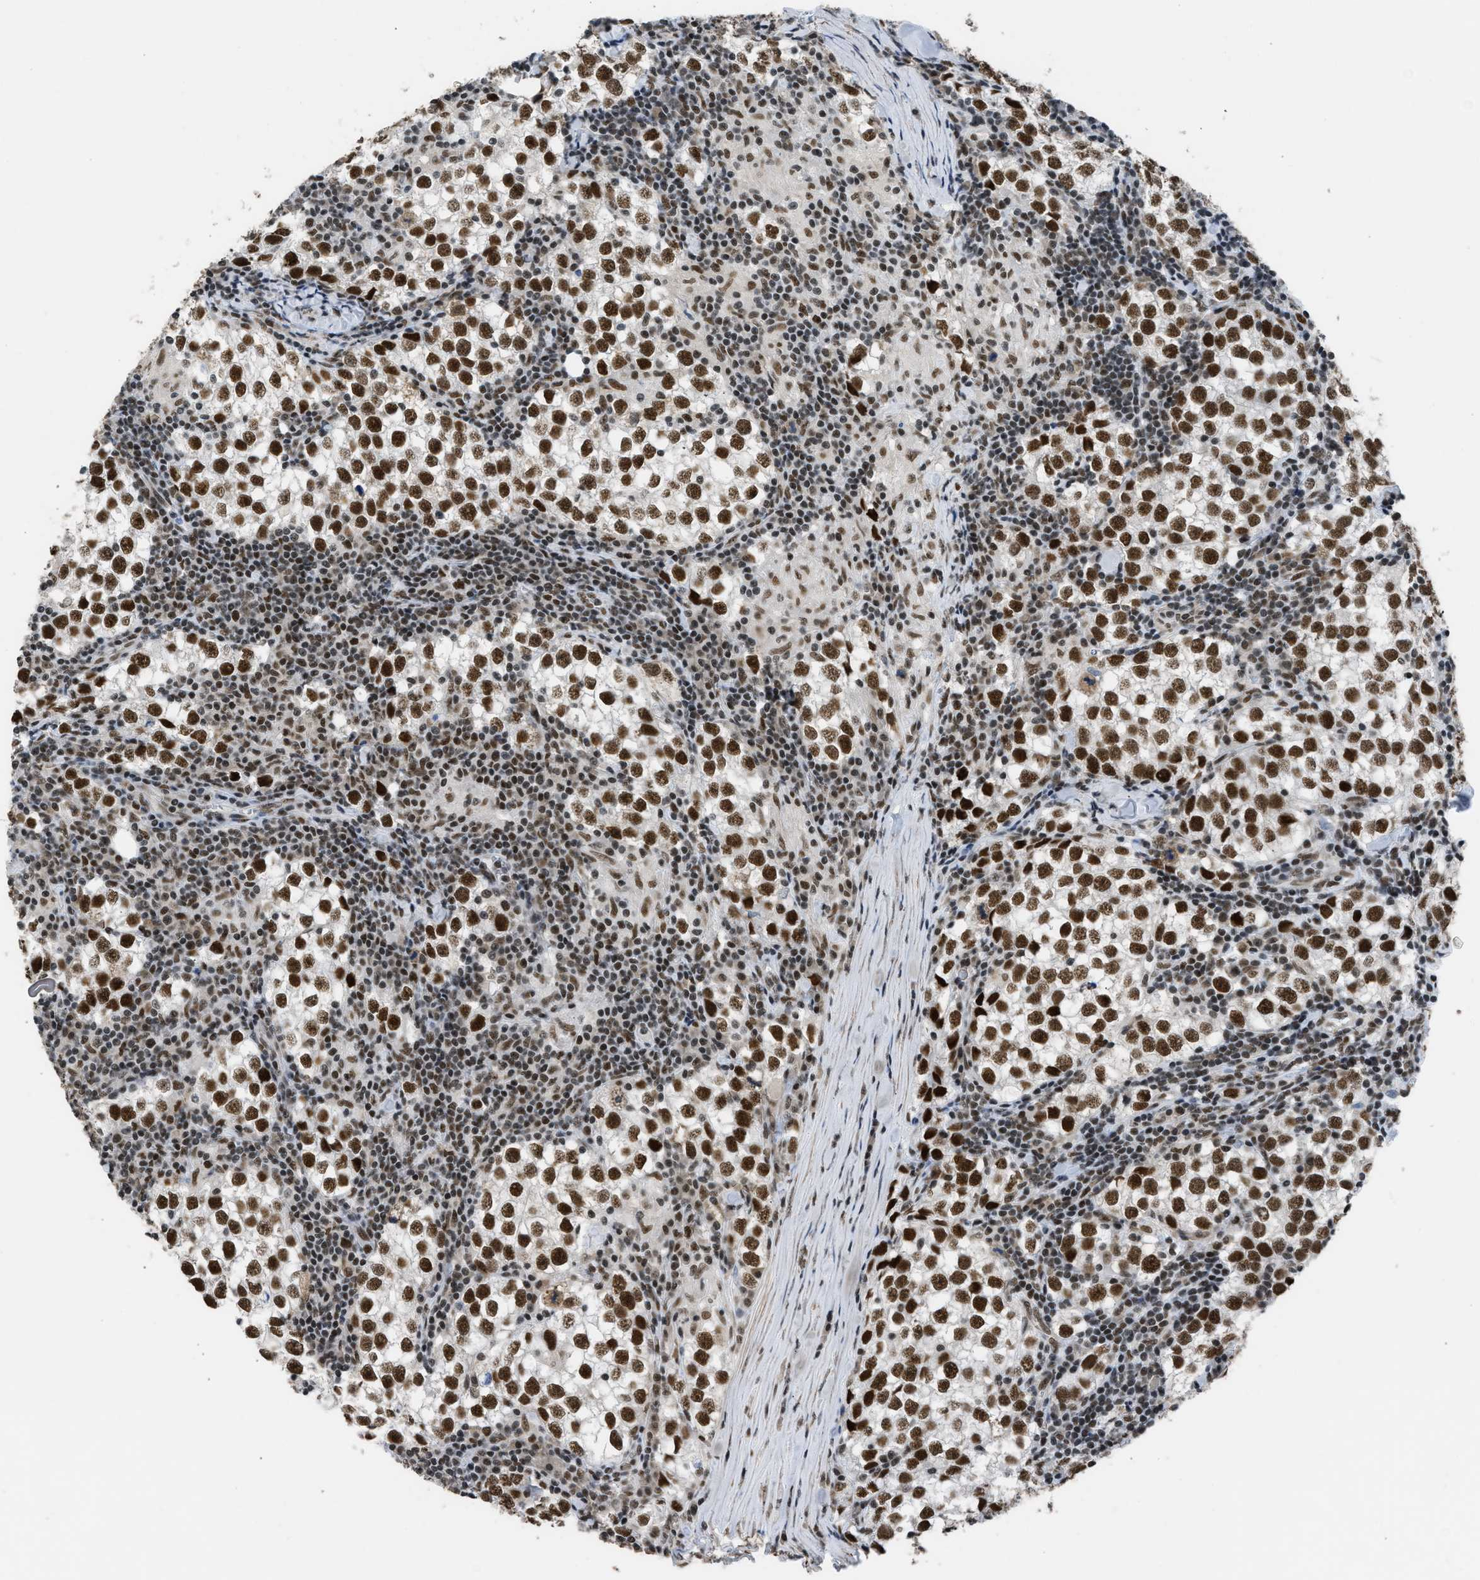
{"staining": {"intensity": "strong", "quantity": ">75%", "location": "nuclear"}, "tissue": "testis cancer", "cell_type": "Tumor cells", "image_type": "cancer", "snomed": [{"axis": "morphology", "description": "Seminoma, NOS"}, {"axis": "morphology", "description": "Carcinoma, Embryonal, NOS"}, {"axis": "topography", "description": "Testis"}], "caption": "Tumor cells demonstrate high levels of strong nuclear positivity in approximately >75% of cells in testis seminoma. (DAB (3,3'-diaminobenzidine) IHC with brightfield microscopy, high magnification).", "gene": "SCAF4", "patient": {"sex": "male", "age": 36}}